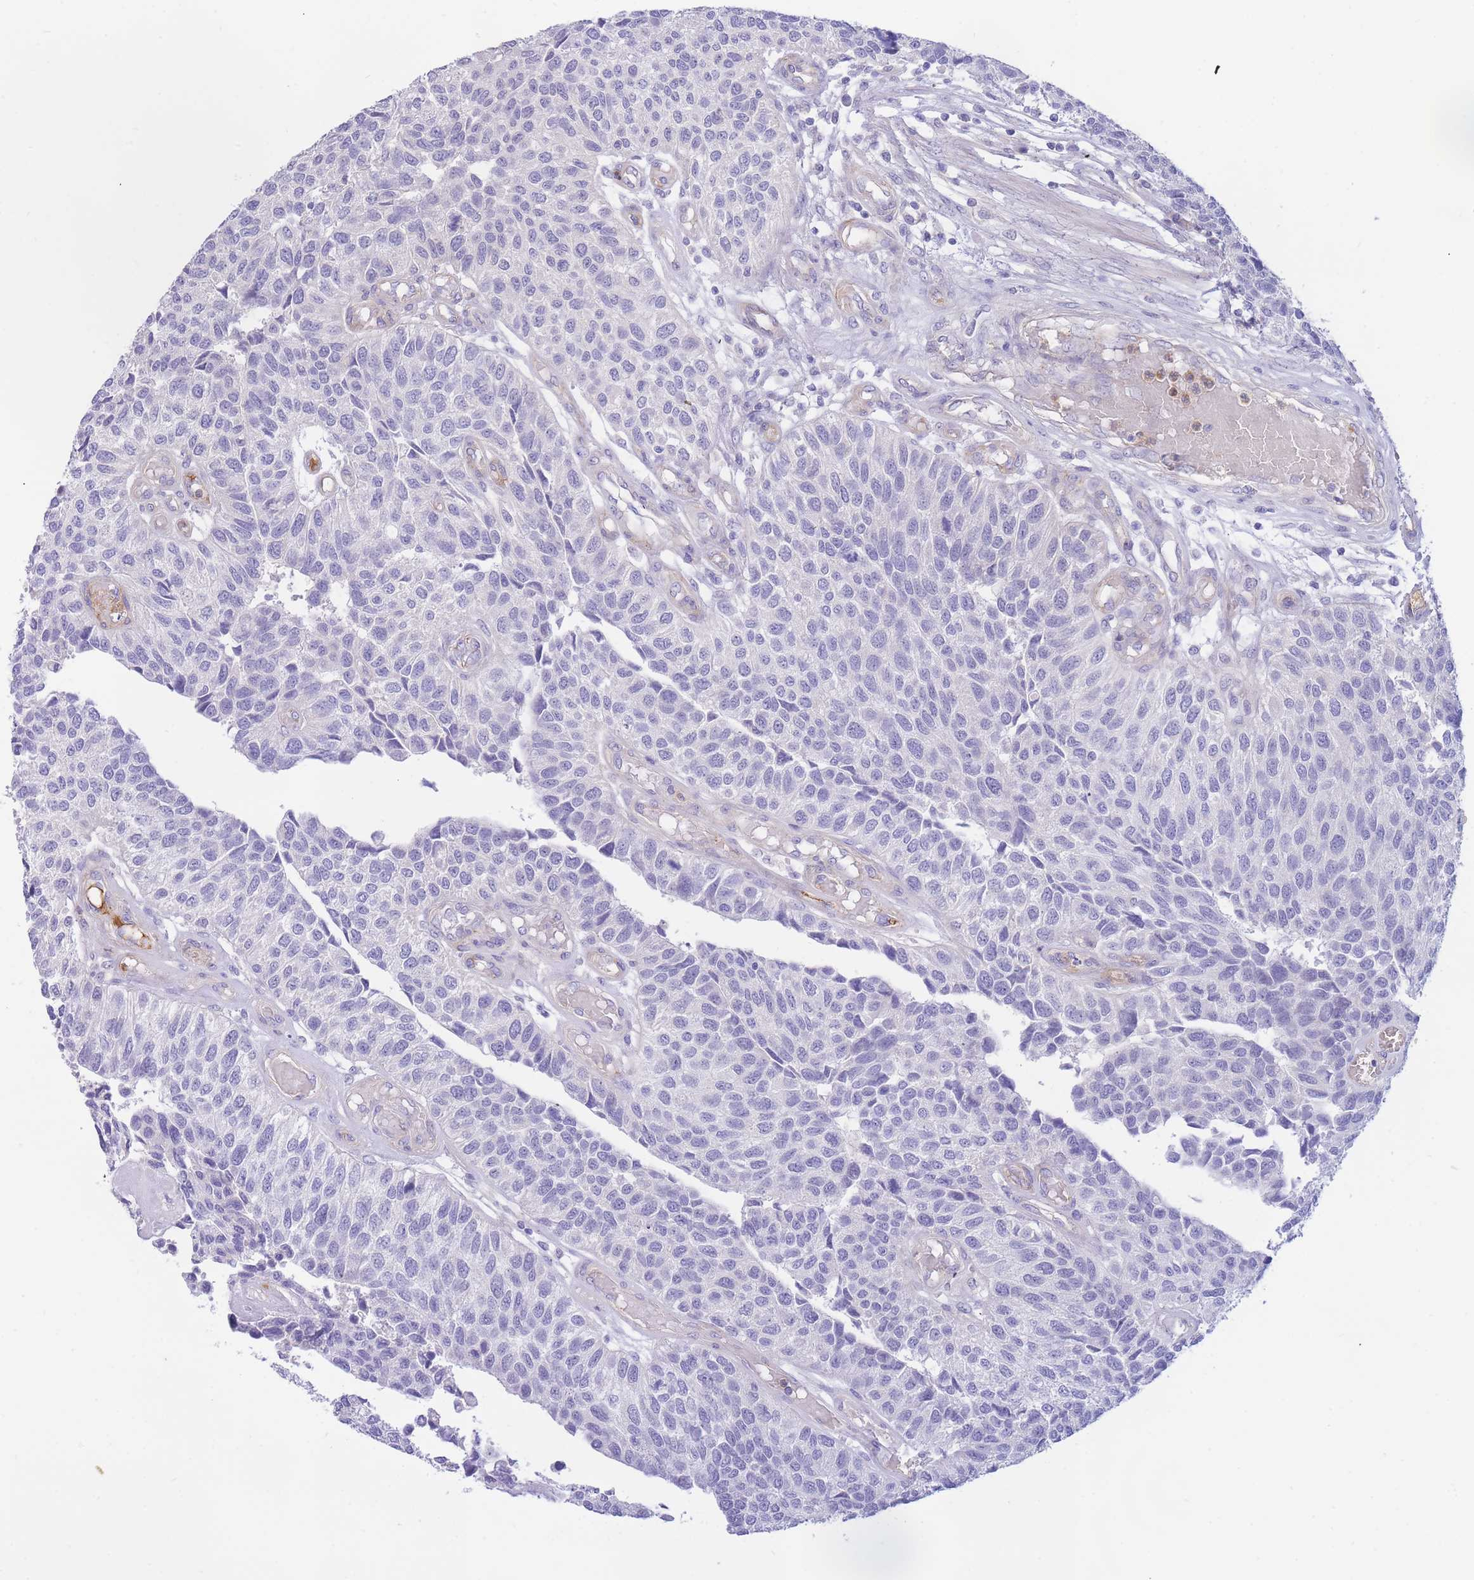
{"staining": {"intensity": "negative", "quantity": "none", "location": "none"}, "tissue": "urothelial cancer", "cell_type": "Tumor cells", "image_type": "cancer", "snomed": [{"axis": "morphology", "description": "Urothelial carcinoma, NOS"}, {"axis": "topography", "description": "Urinary bladder"}], "caption": "An IHC image of urothelial cancer is shown. There is no staining in tumor cells of urothelial cancer.", "gene": "SULT1A1", "patient": {"sex": "male", "age": 55}}